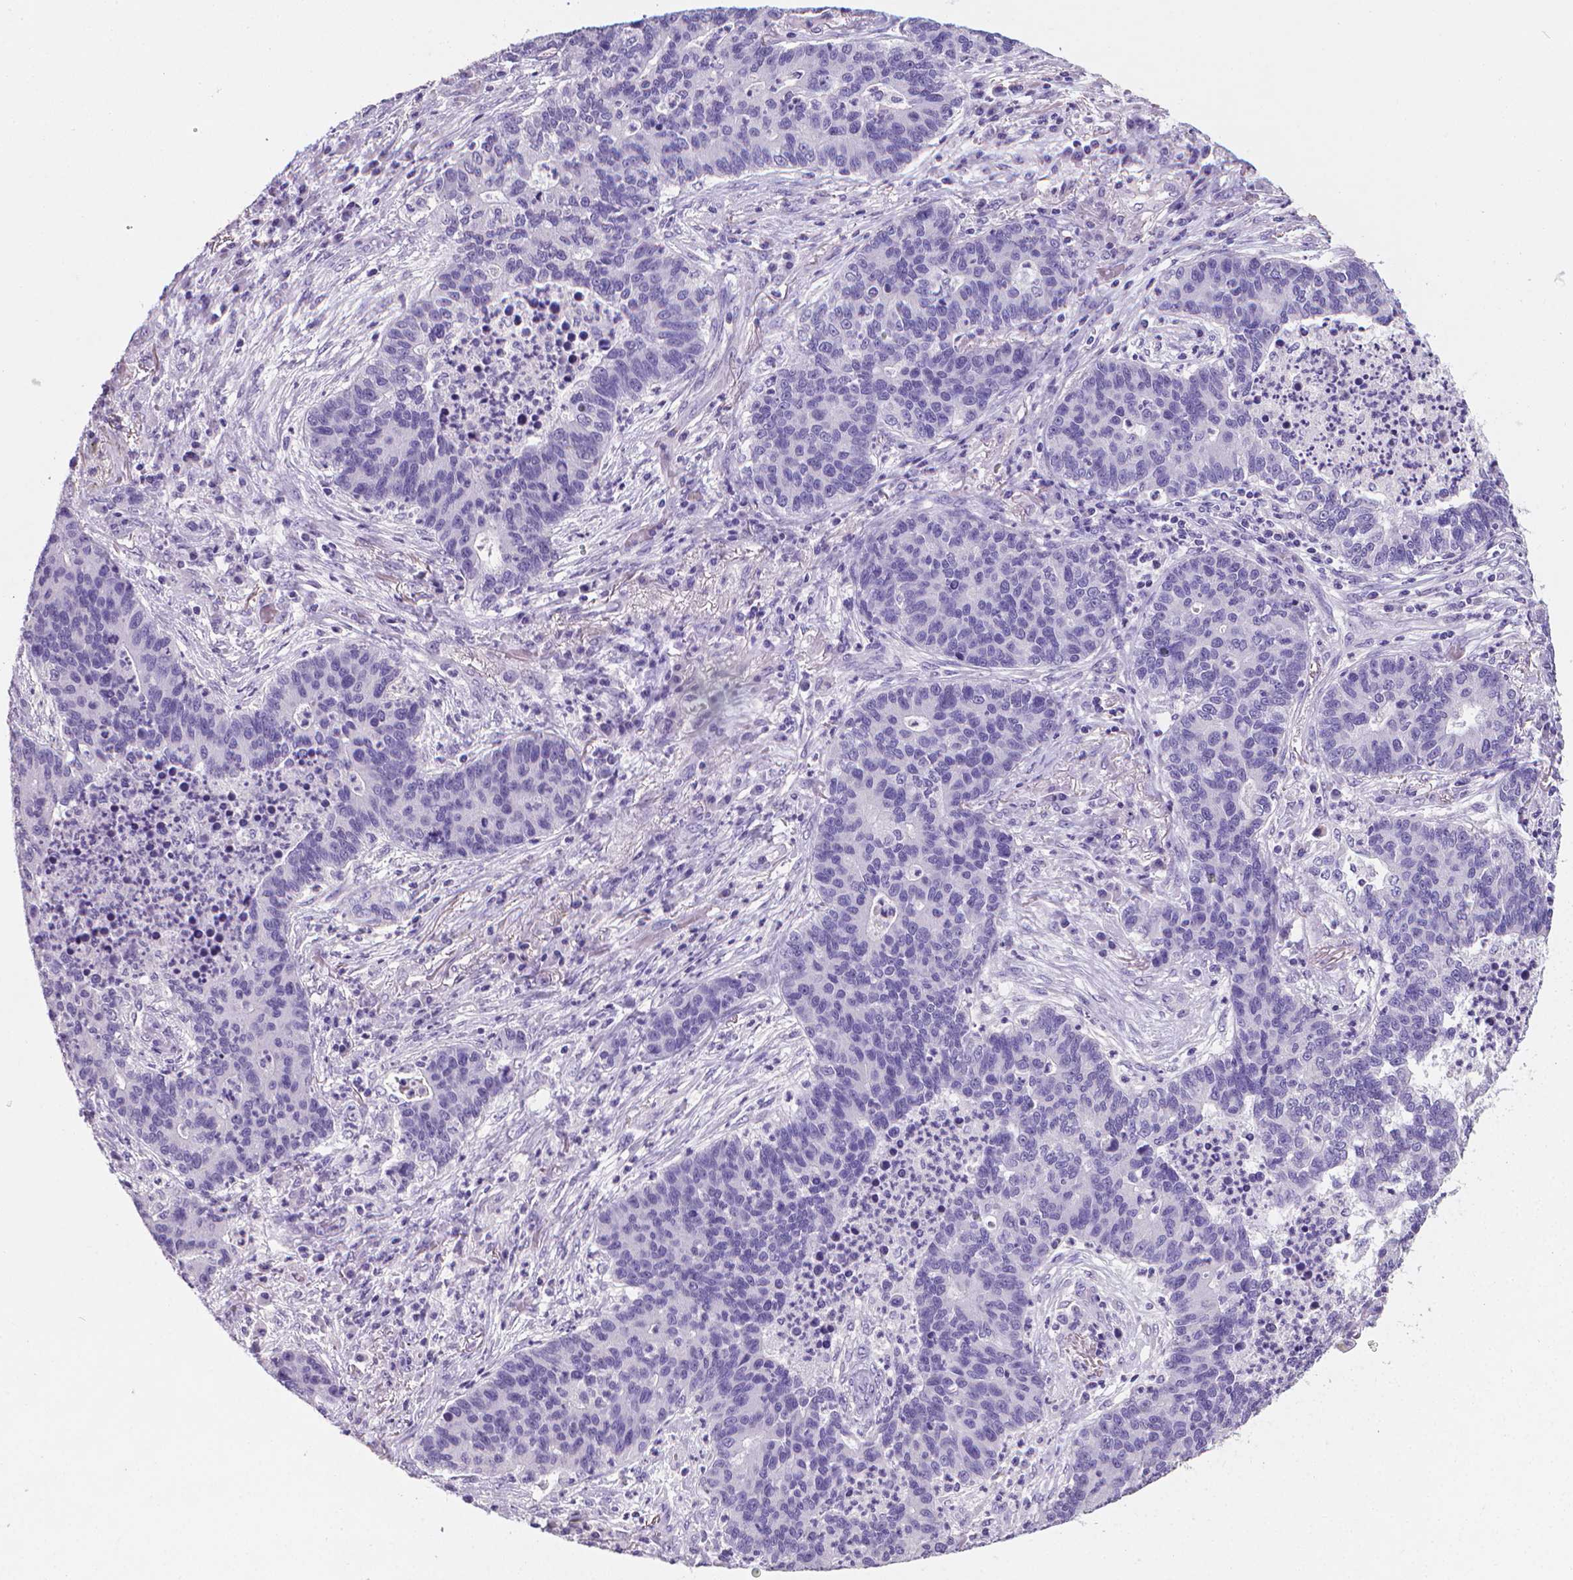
{"staining": {"intensity": "negative", "quantity": "none", "location": "none"}, "tissue": "lung cancer", "cell_type": "Tumor cells", "image_type": "cancer", "snomed": [{"axis": "morphology", "description": "Adenocarcinoma, NOS"}, {"axis": "topography", "description": "Lung"}], "caption": "Immunohistochemical staining of human adenocarcinoma (lung) demonstrates no significant positivity in tumor cells. (Stains: DAB immunohistochemistry (IHC) with hematoxylin counter stain, Microscopy: brightfield microscopy at high magnification).", "gene": "XPNPEP2", "patient": {"sex": "female", "age": 57}}